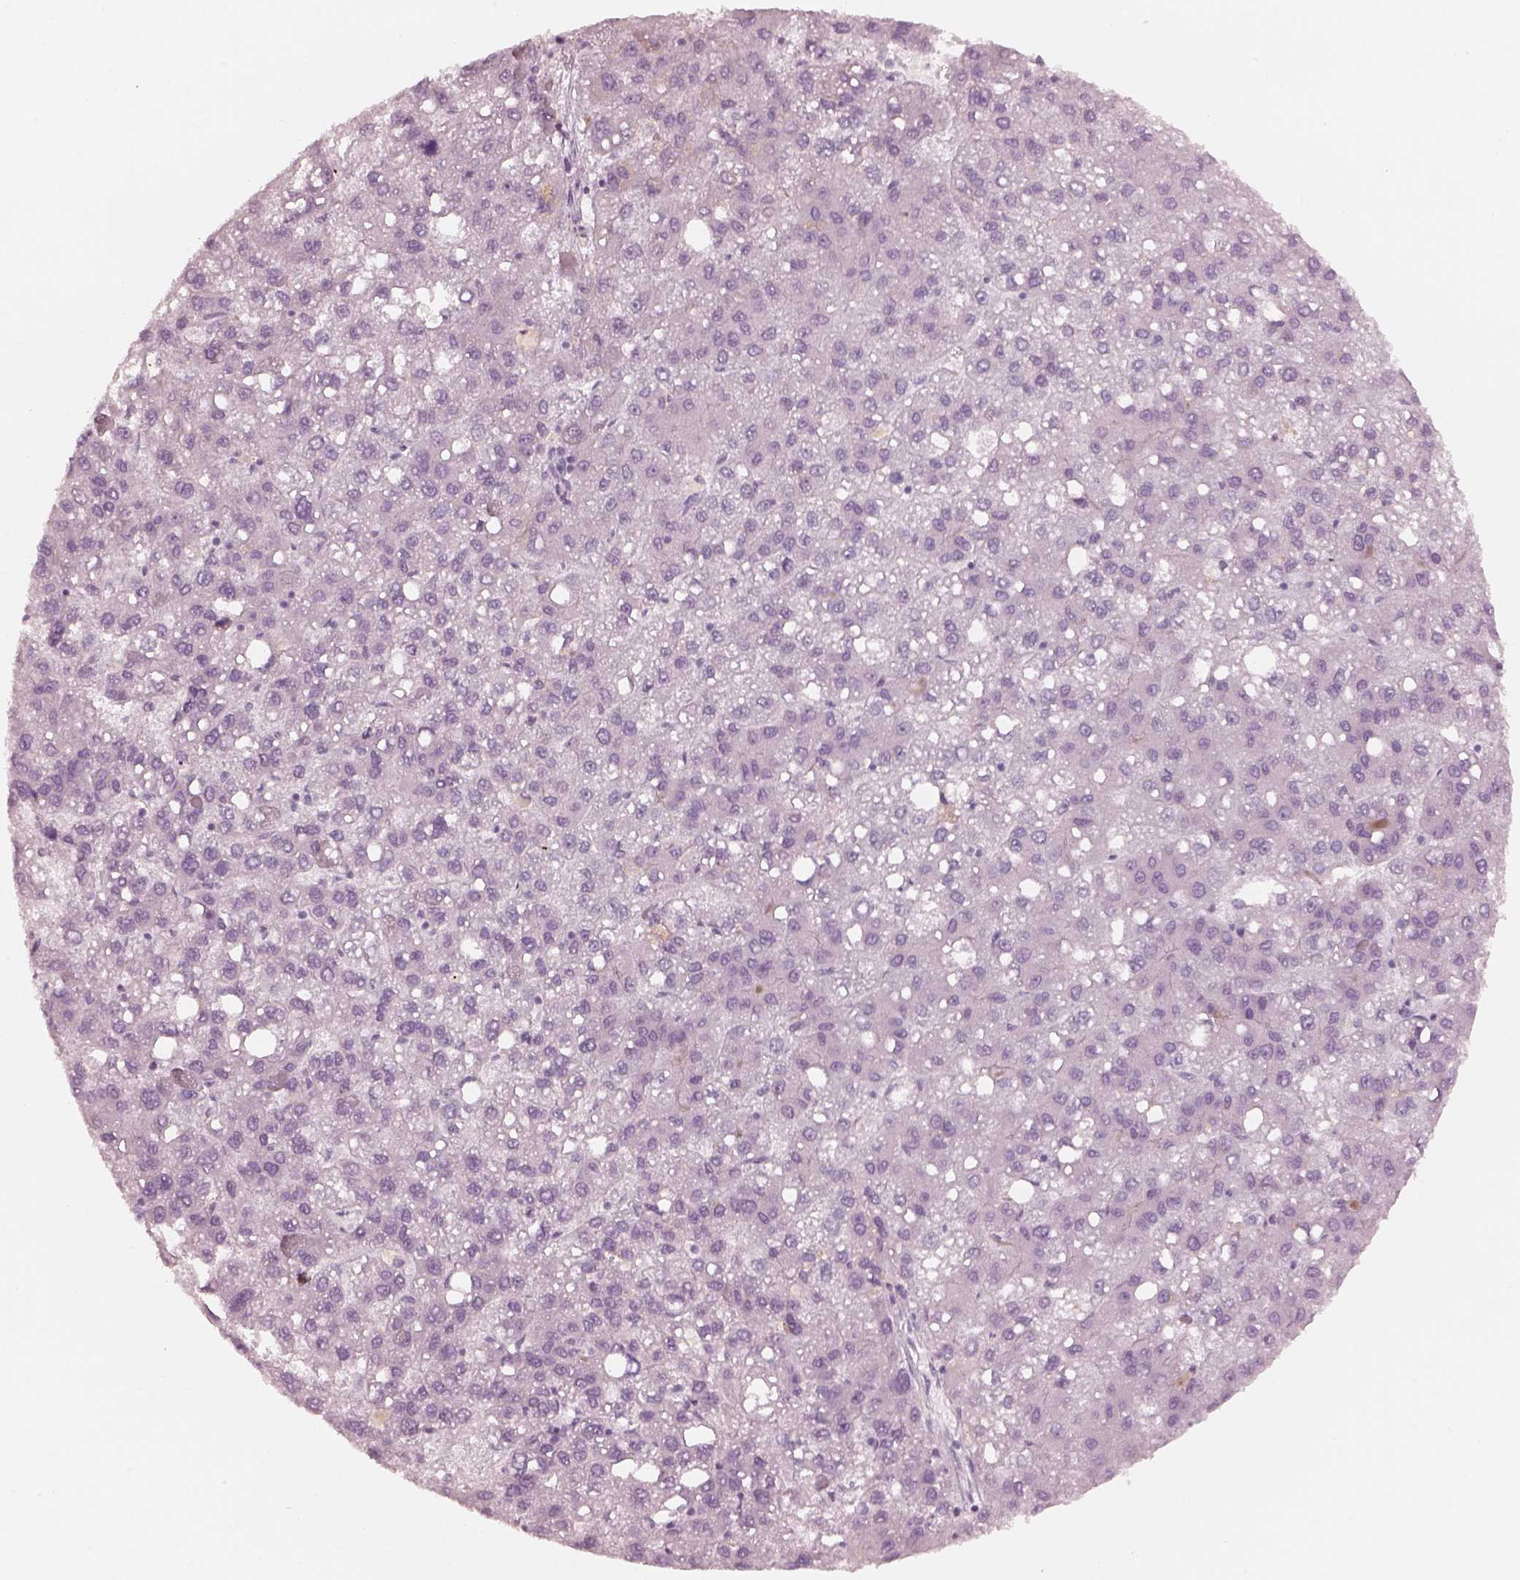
{"staining": {"intensity": "negative", "quantity": "none", "location": "none"}, "tissue": "liver cancer", "cell_type": "Tumor cells", "image_type": "cancer", "snomed": [{"axis": "morphology", "description": "Carcinoma, Hepatocellular, NOS"}, {"axis": "topography", "description": "Liver"}], "caption": "The photomicrograph exhibits no staining of tumor cells in liver cancer.", "gene": "RSPH9", "patient": {"sex": "female", "age": 82}}